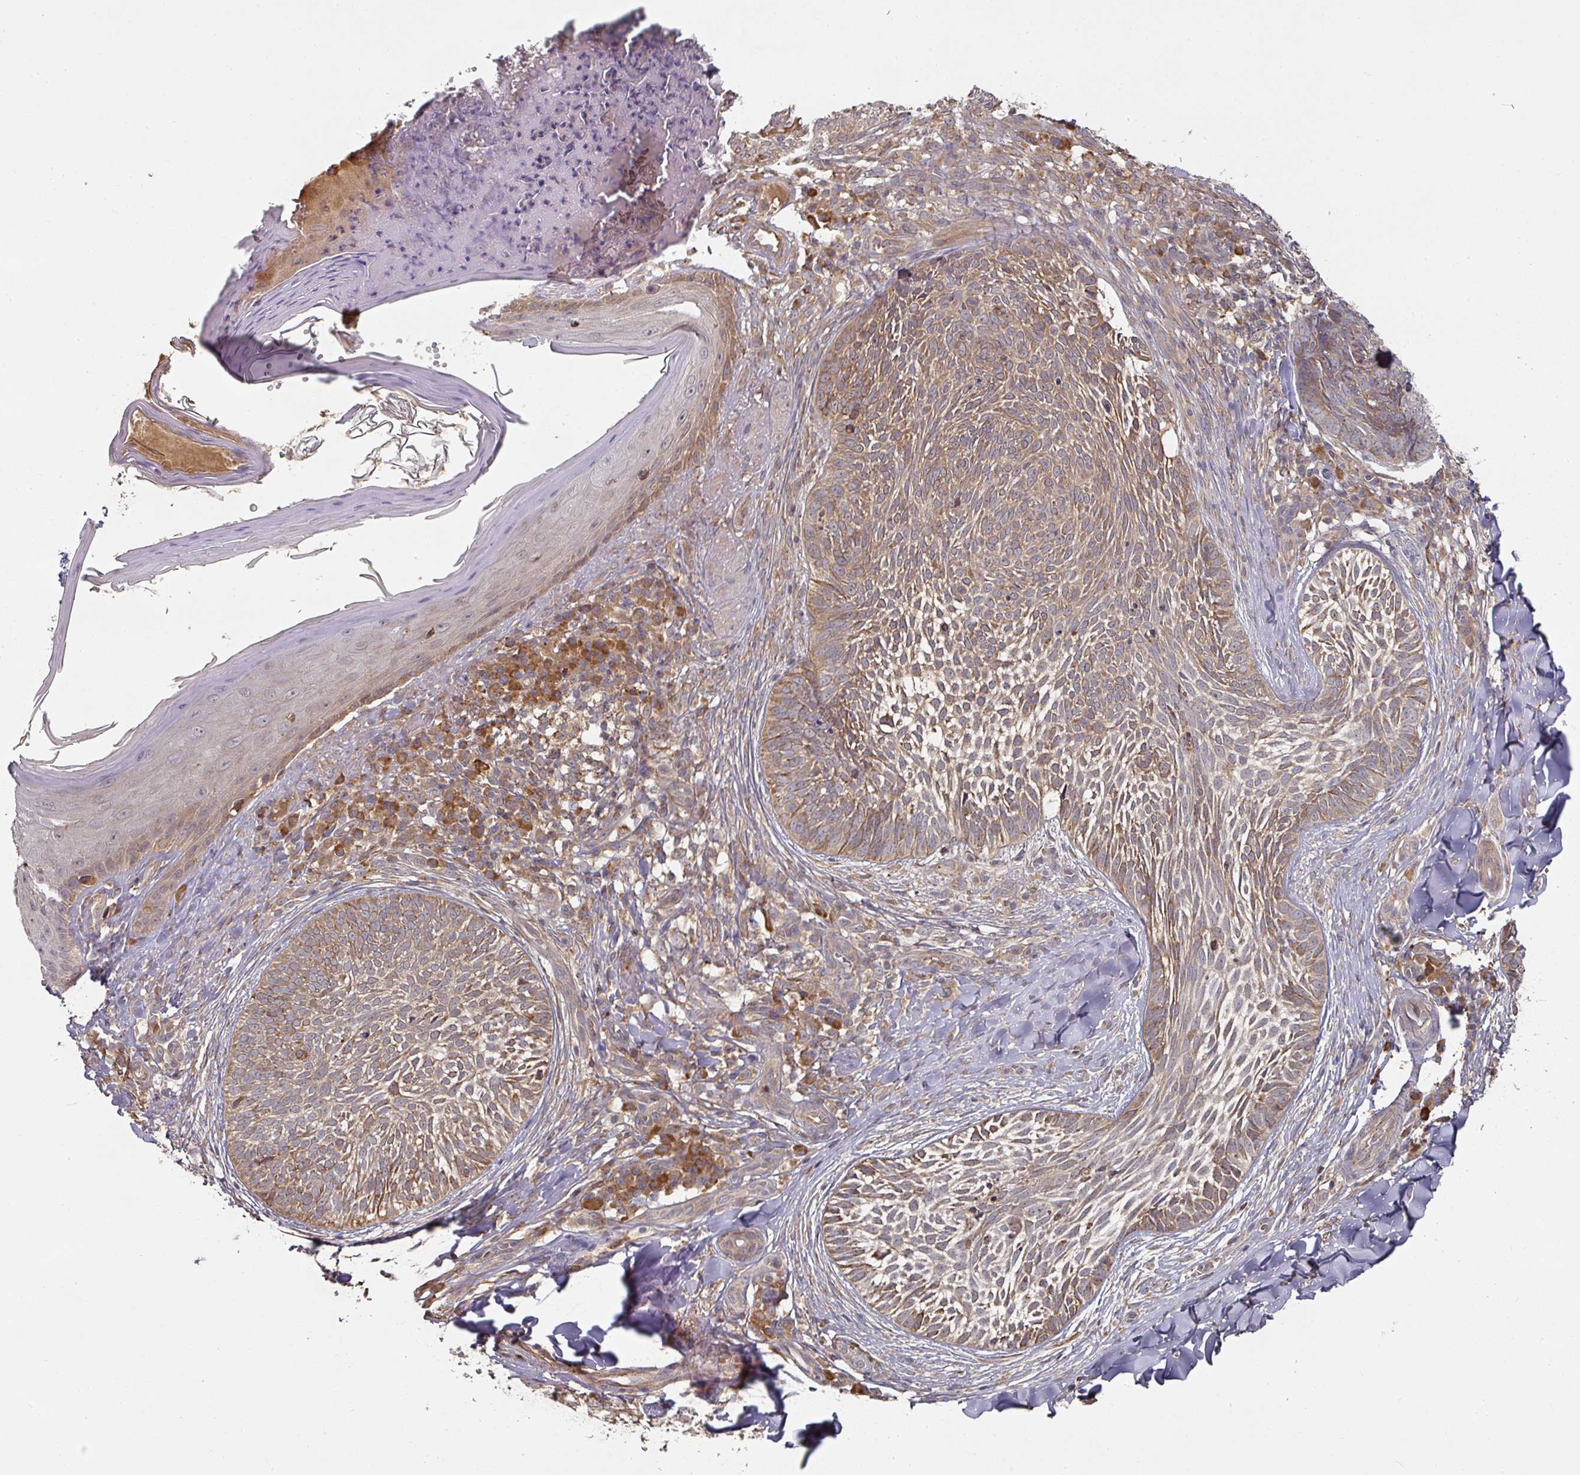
{"staining": {"intensity": "moderate", "quantity": ">75%", "location": "cytoplasmic/membranous"}, "tissue": "skin cancer", "cell_type": "Tumor cells", "image_type": "cancer", "snomed": [{"axis": "morphology", "description": "Basal cell carcinoma"}, {"axis": "topography", "description": "Skin"}], "caption": "Tumor cells display medium levels of moderate cytoplasmic/membranous staining in about >75% of cells in human skin cancer.", "gene": "CEP95", "patient": {"sex": "female", "age": 61}}